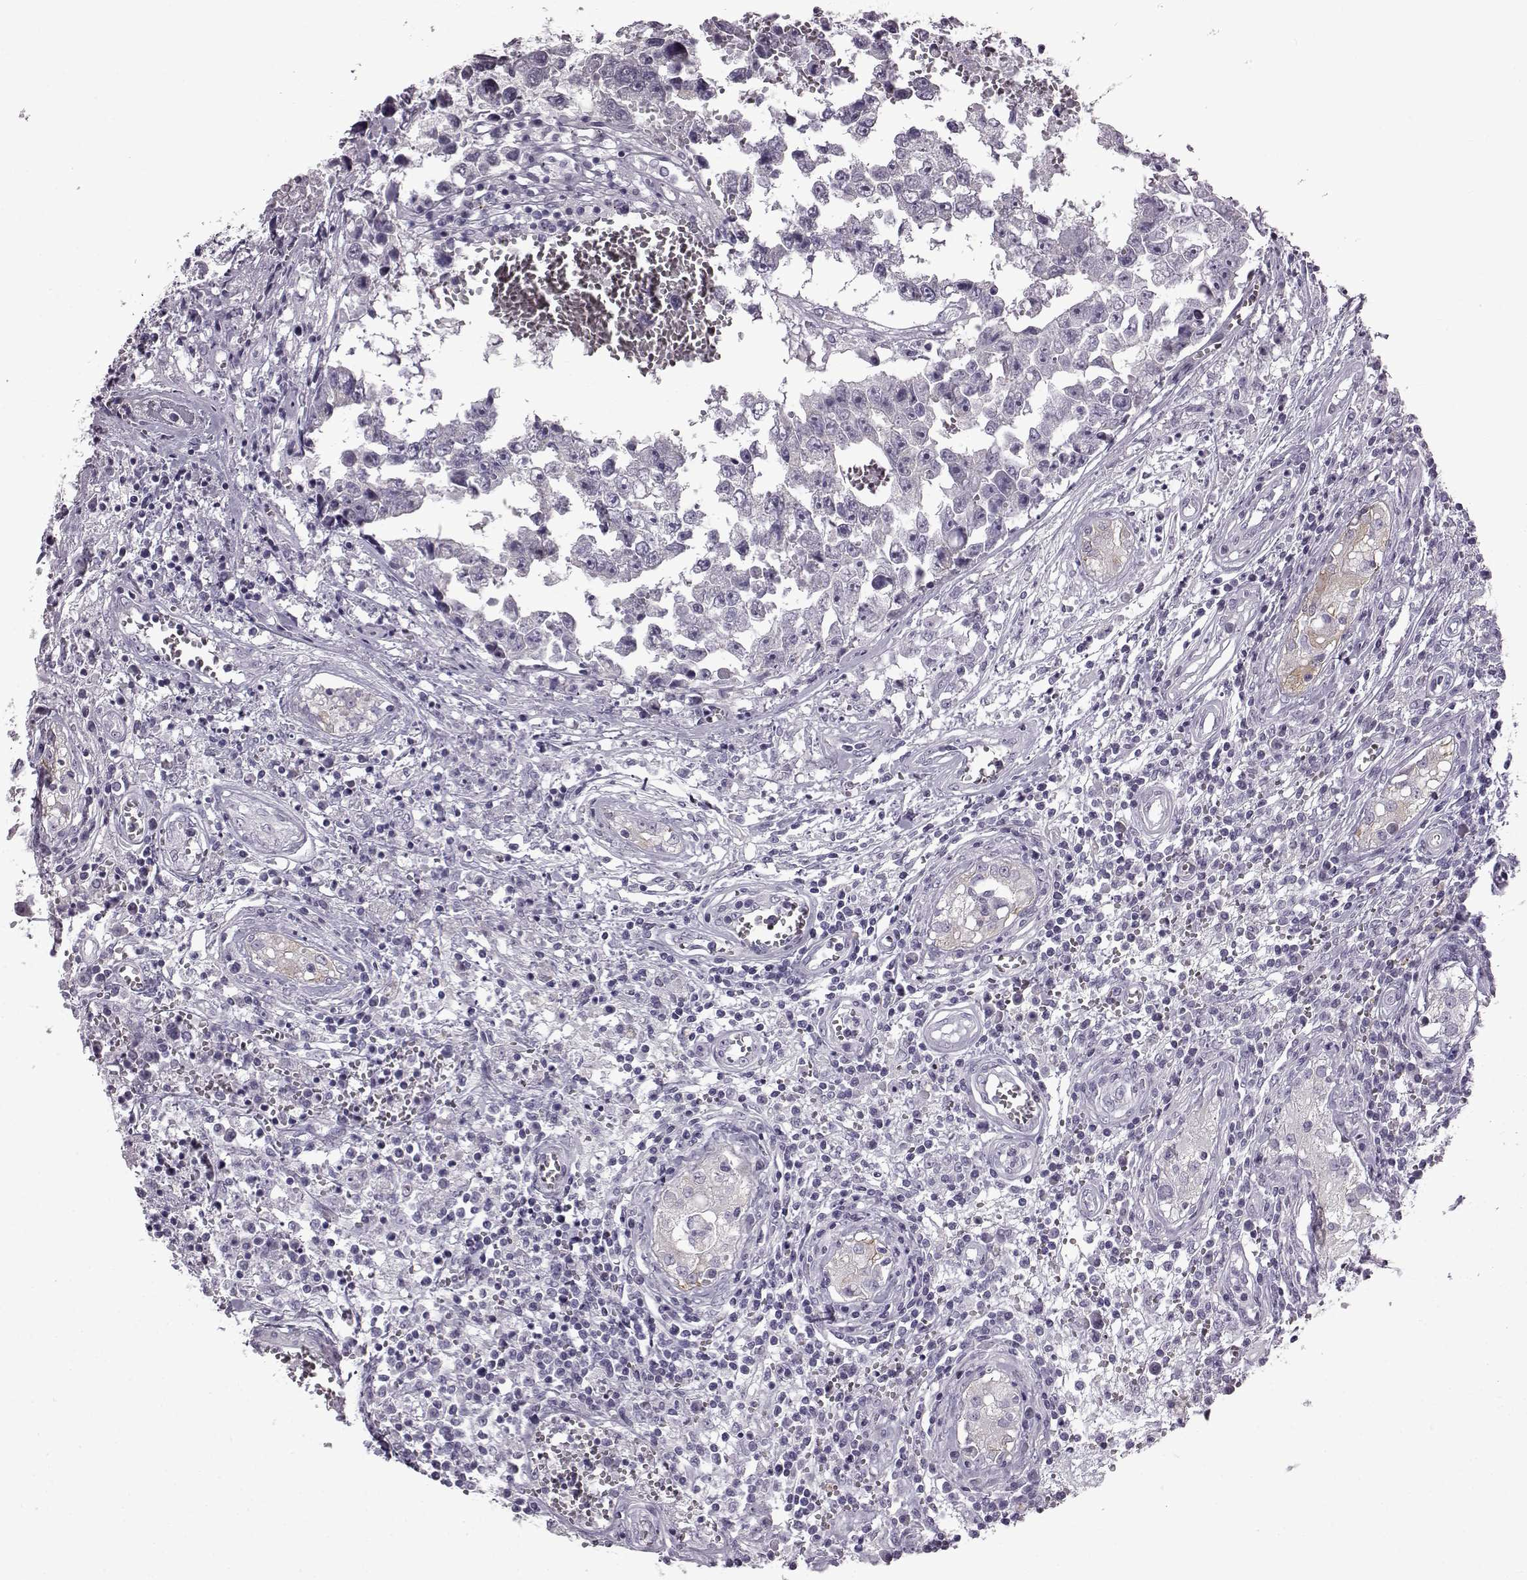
{"staining": {"intensity": "negative", "quantity": "none", "location": "none"}, "tissue": "testis cancer", "cell_type": "Tumor cells", "image_type": "cancer", "snomed": [{"axis": "morphology", "description": "Carcinoma, Embryonal, NOS"}, {"axis": "topography", "description": "Testis"}], "caption": "Tumor cells show no significant positivity in testis cancer (embryonal carcinoma).", "gene": "SLC28A2", "patient": {"sex": "male", "age": 36}}